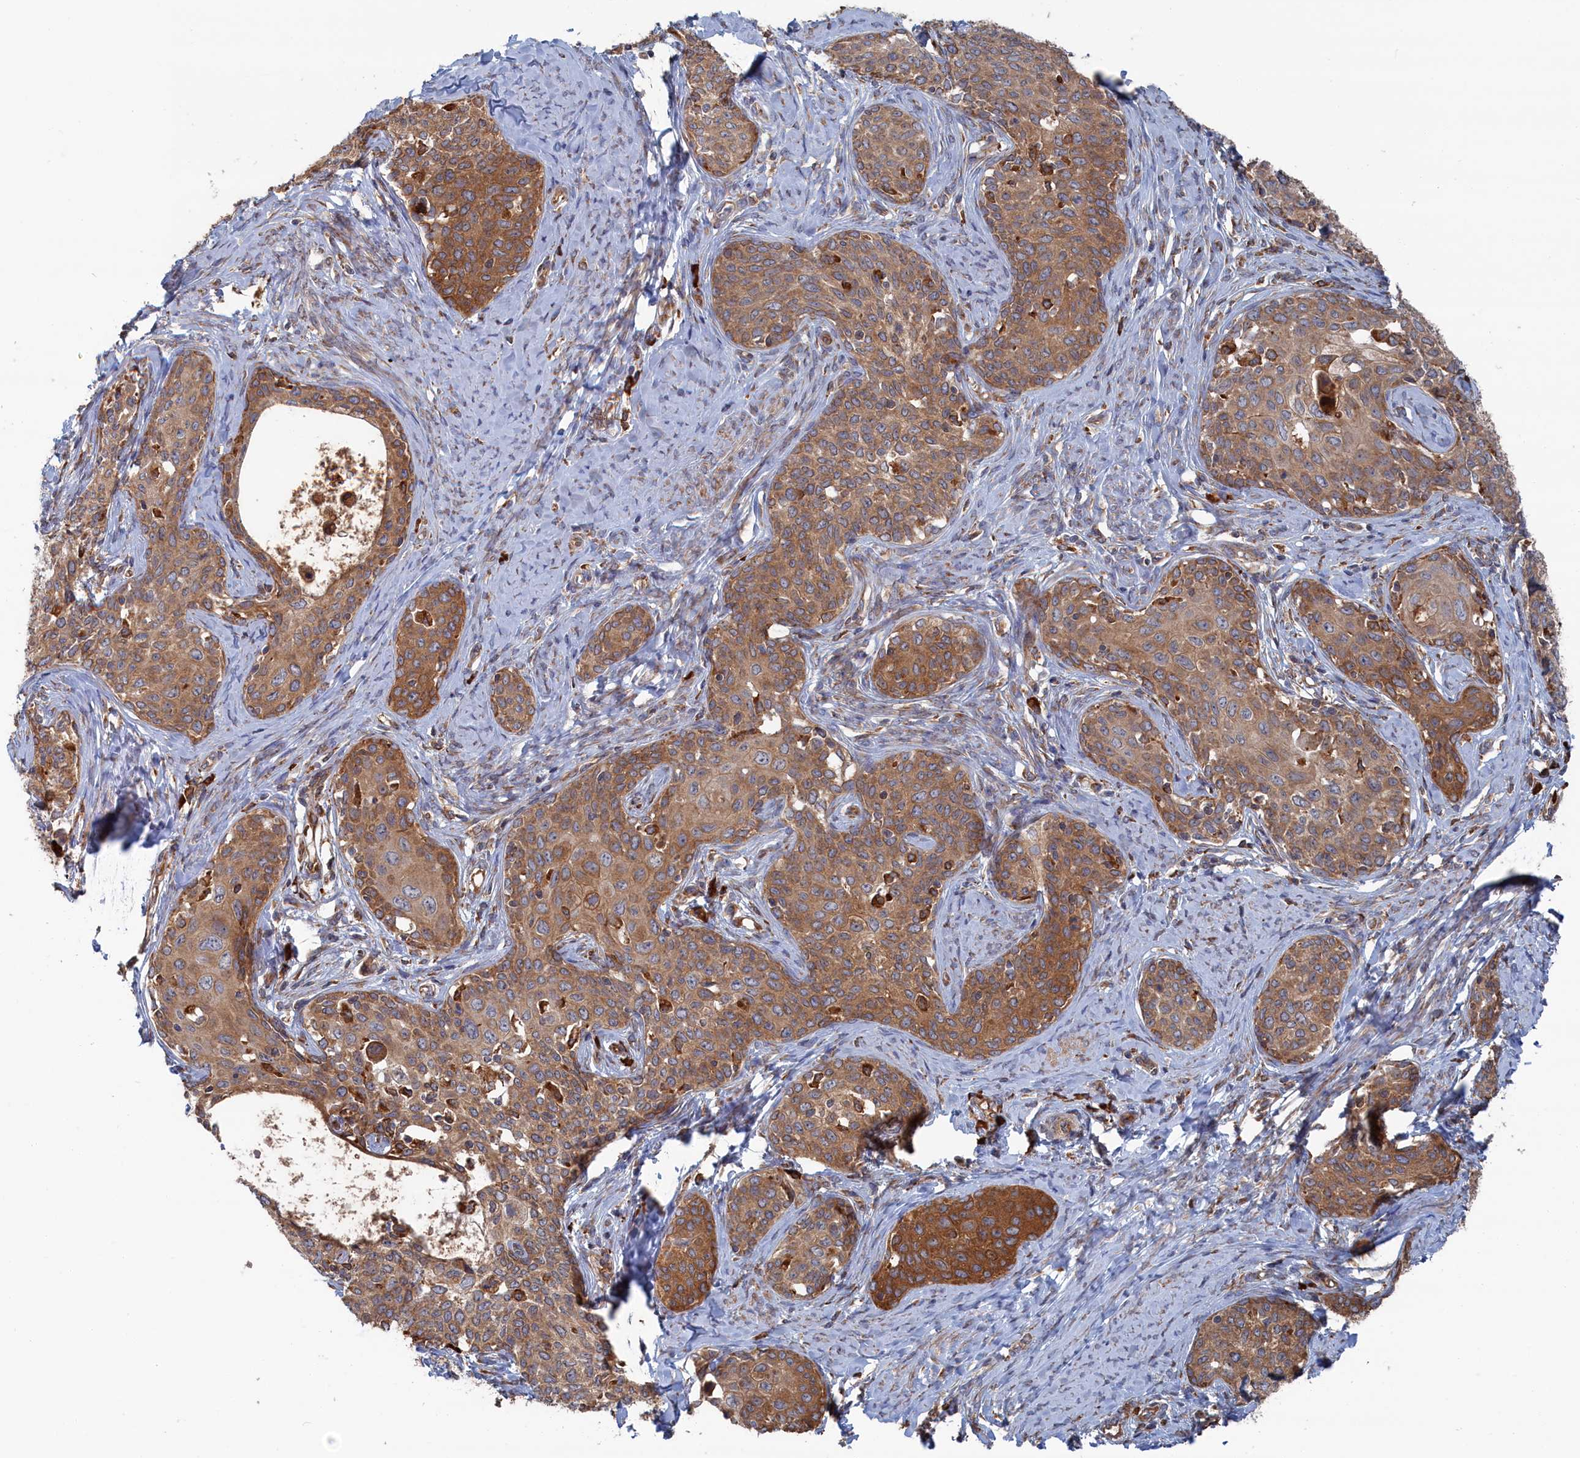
{"staining": {"intensity": "moderate", "quantity": ">75%", "location": "cytoplasmic/membranous"}, "tissue": "cervical cancer", "cell_type": "Tumor cells", "image_type": "cancer", "snomed": [{"axis": "morphology", "description": "Squamous cell carcinoma, NOS"}, {"axis": "morphology", "description": "Adenocarcinoma, NOS"}, {"axis": "topography", "description": "Cervix"}], "caption": "Immunohistochemical staining of cervical cancer (squamous cell carcinoma) demonstrates medium levels of moderate cytoplasmic/membranous protein expression in approximately >75% of tumor cells.", "gene": "BPIFB6", "patient": {"sex": "female", "age": 52}}